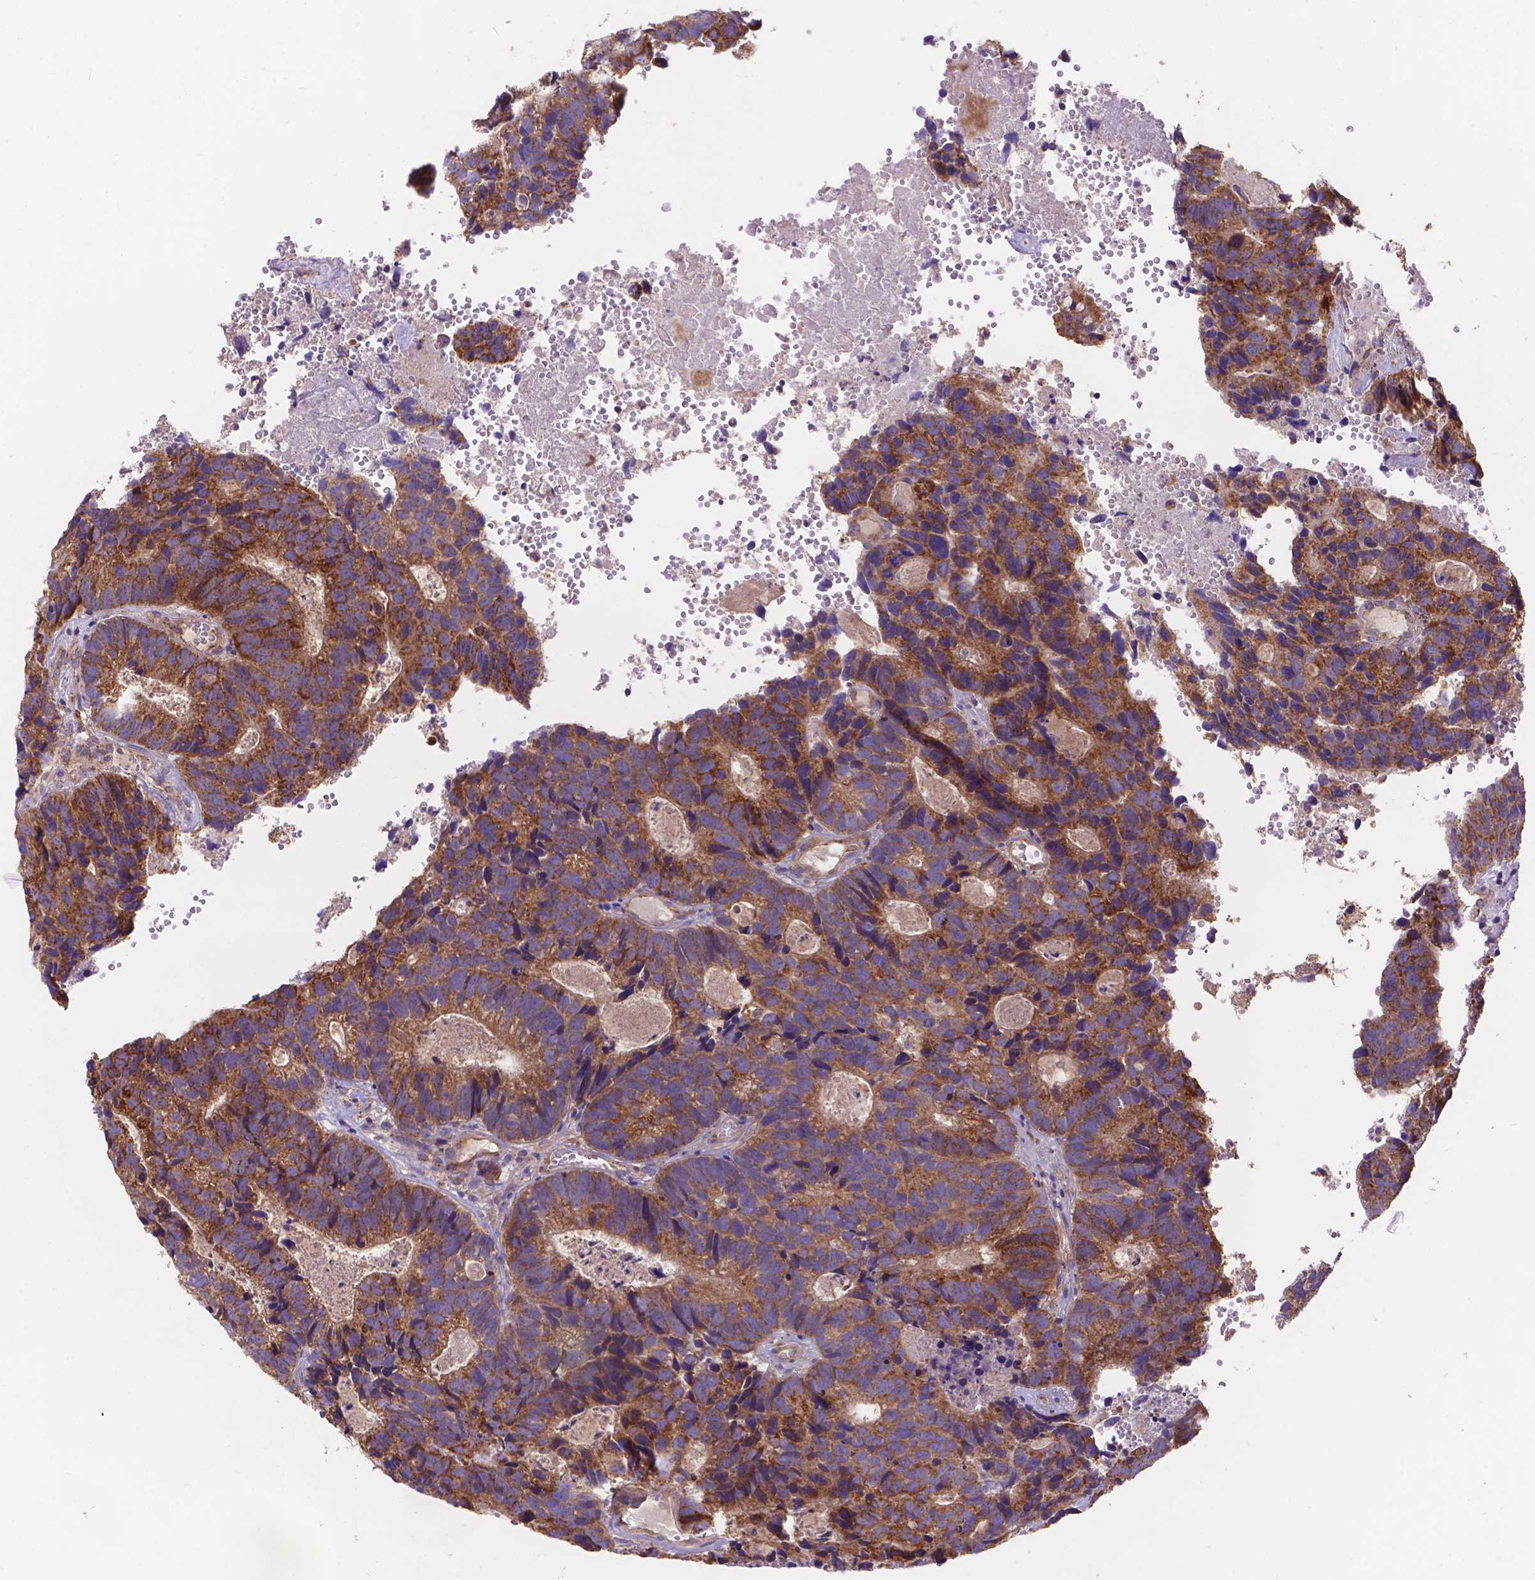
{"staining": {"intensity": "moderate", "quantity": ">75%", "location": "cytoplasmic/membranous"}, "tissue": "head and neck cancer", "cell_type": "Tumor cells", "image_type": "cancer", "snomed": [{"axis": "morphology", "description": "Adenocarcinoma, NOS"}, {"axis": "topography", "description": "Head-Neck"}], "caption": "Protein expression analysis of head and neck adenocarcinoma demonstrates moderate cytoplasmic/membranous expression in approximately >75% of tumor cells.", "gene": "AK3", "patient": {"sex": "male", "age": 62}}